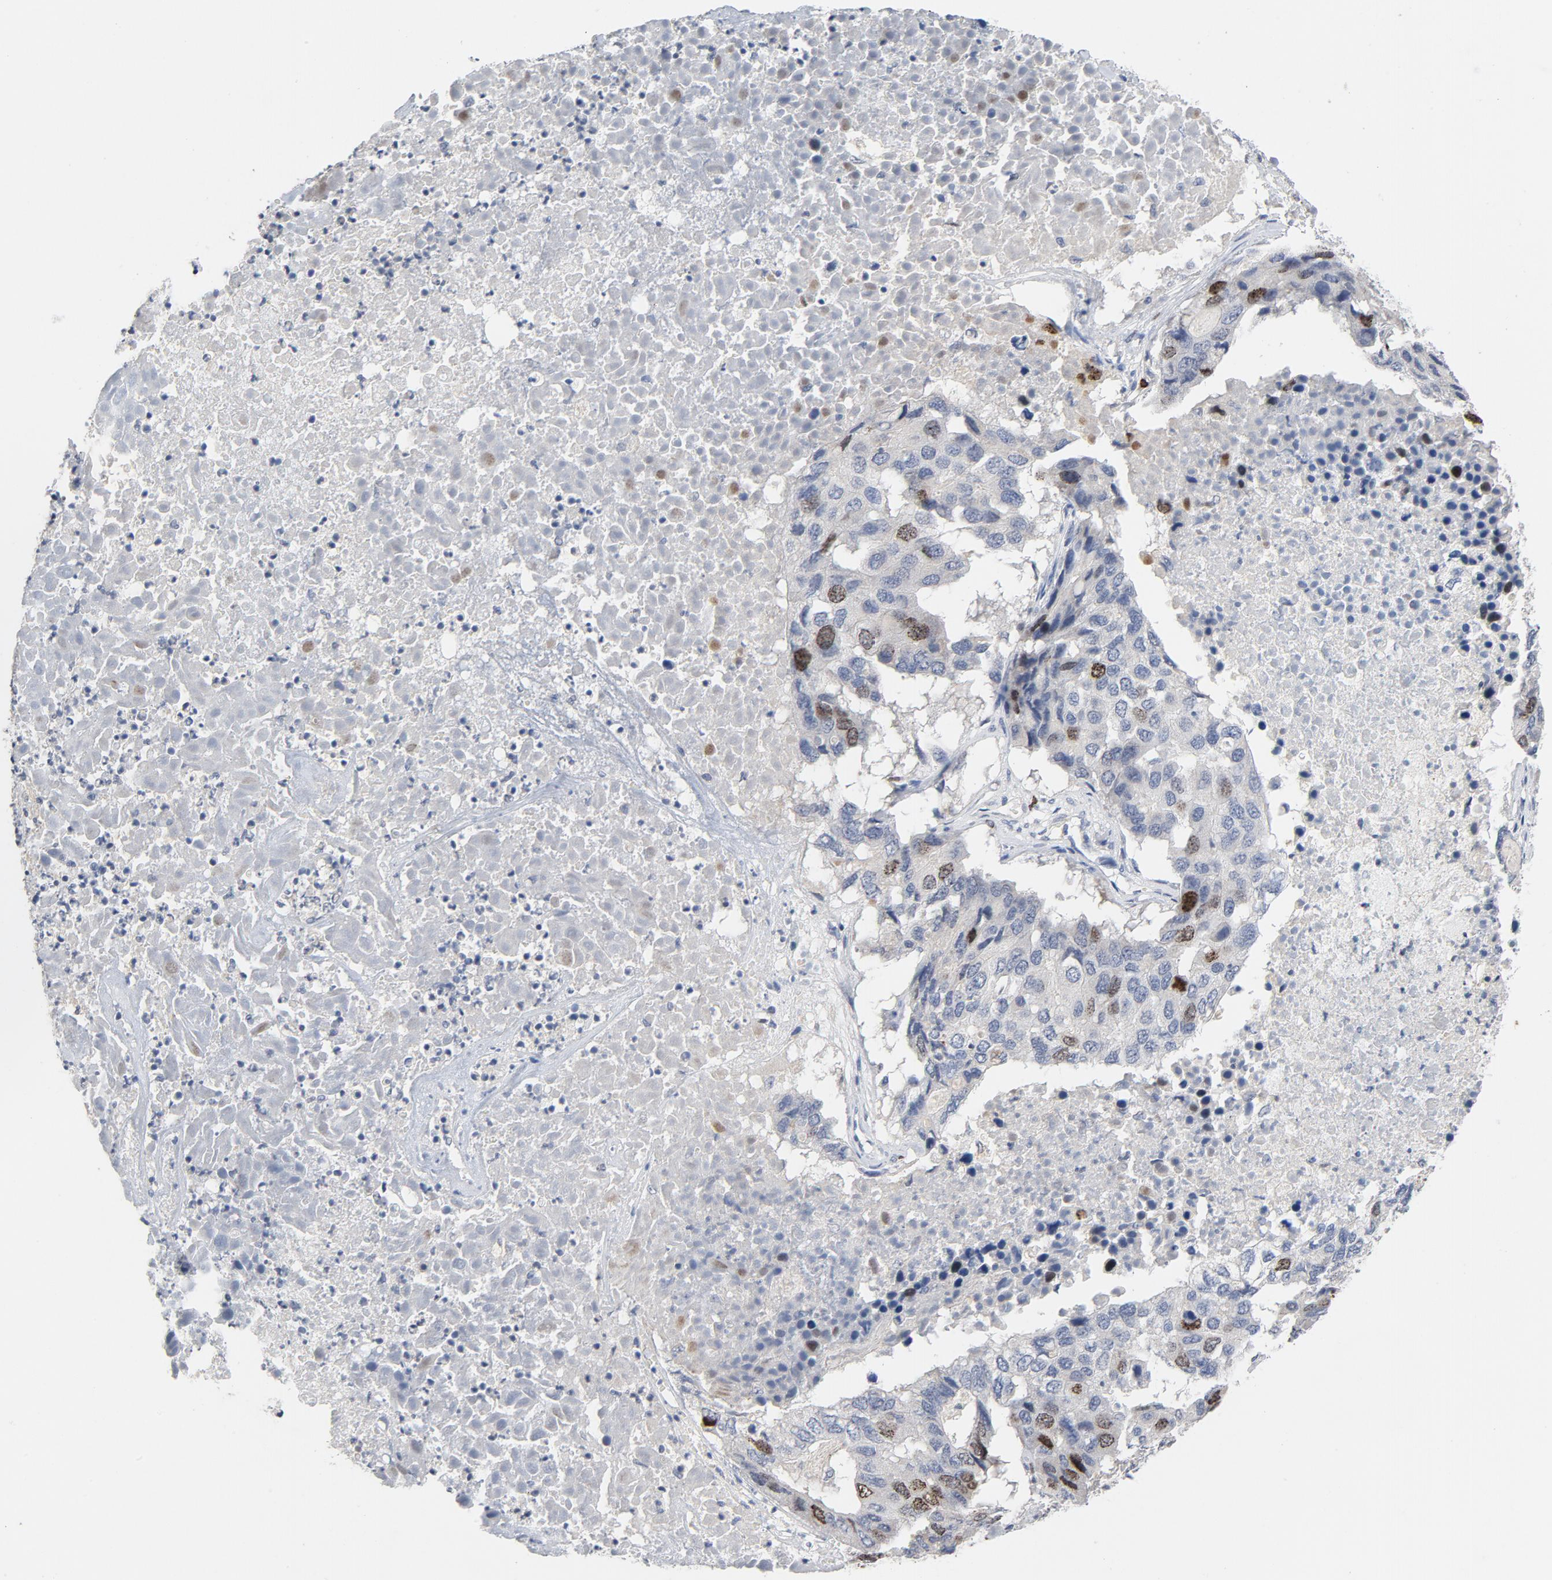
{"staining": {"intensity": "moderate", "quantity": "<25%", "location": "nuclear"}, "tissue": "pancreatic cancer", "cell_type": "Tumor cells", "image_type": "cancer", "snomed": [{"axis": "morphology", "description": "Adenocarcinoma, NOS"}, {"axis": "topography", "description": "Pancreas"}], "caption": "Immunohistochemical staining of human pancreatic cancer displays low levels of moderate nuclear staining in approximately <25% of tumor cells.", "gene": "BIRC5", "patient": {"sex": "male", "age": 50}}